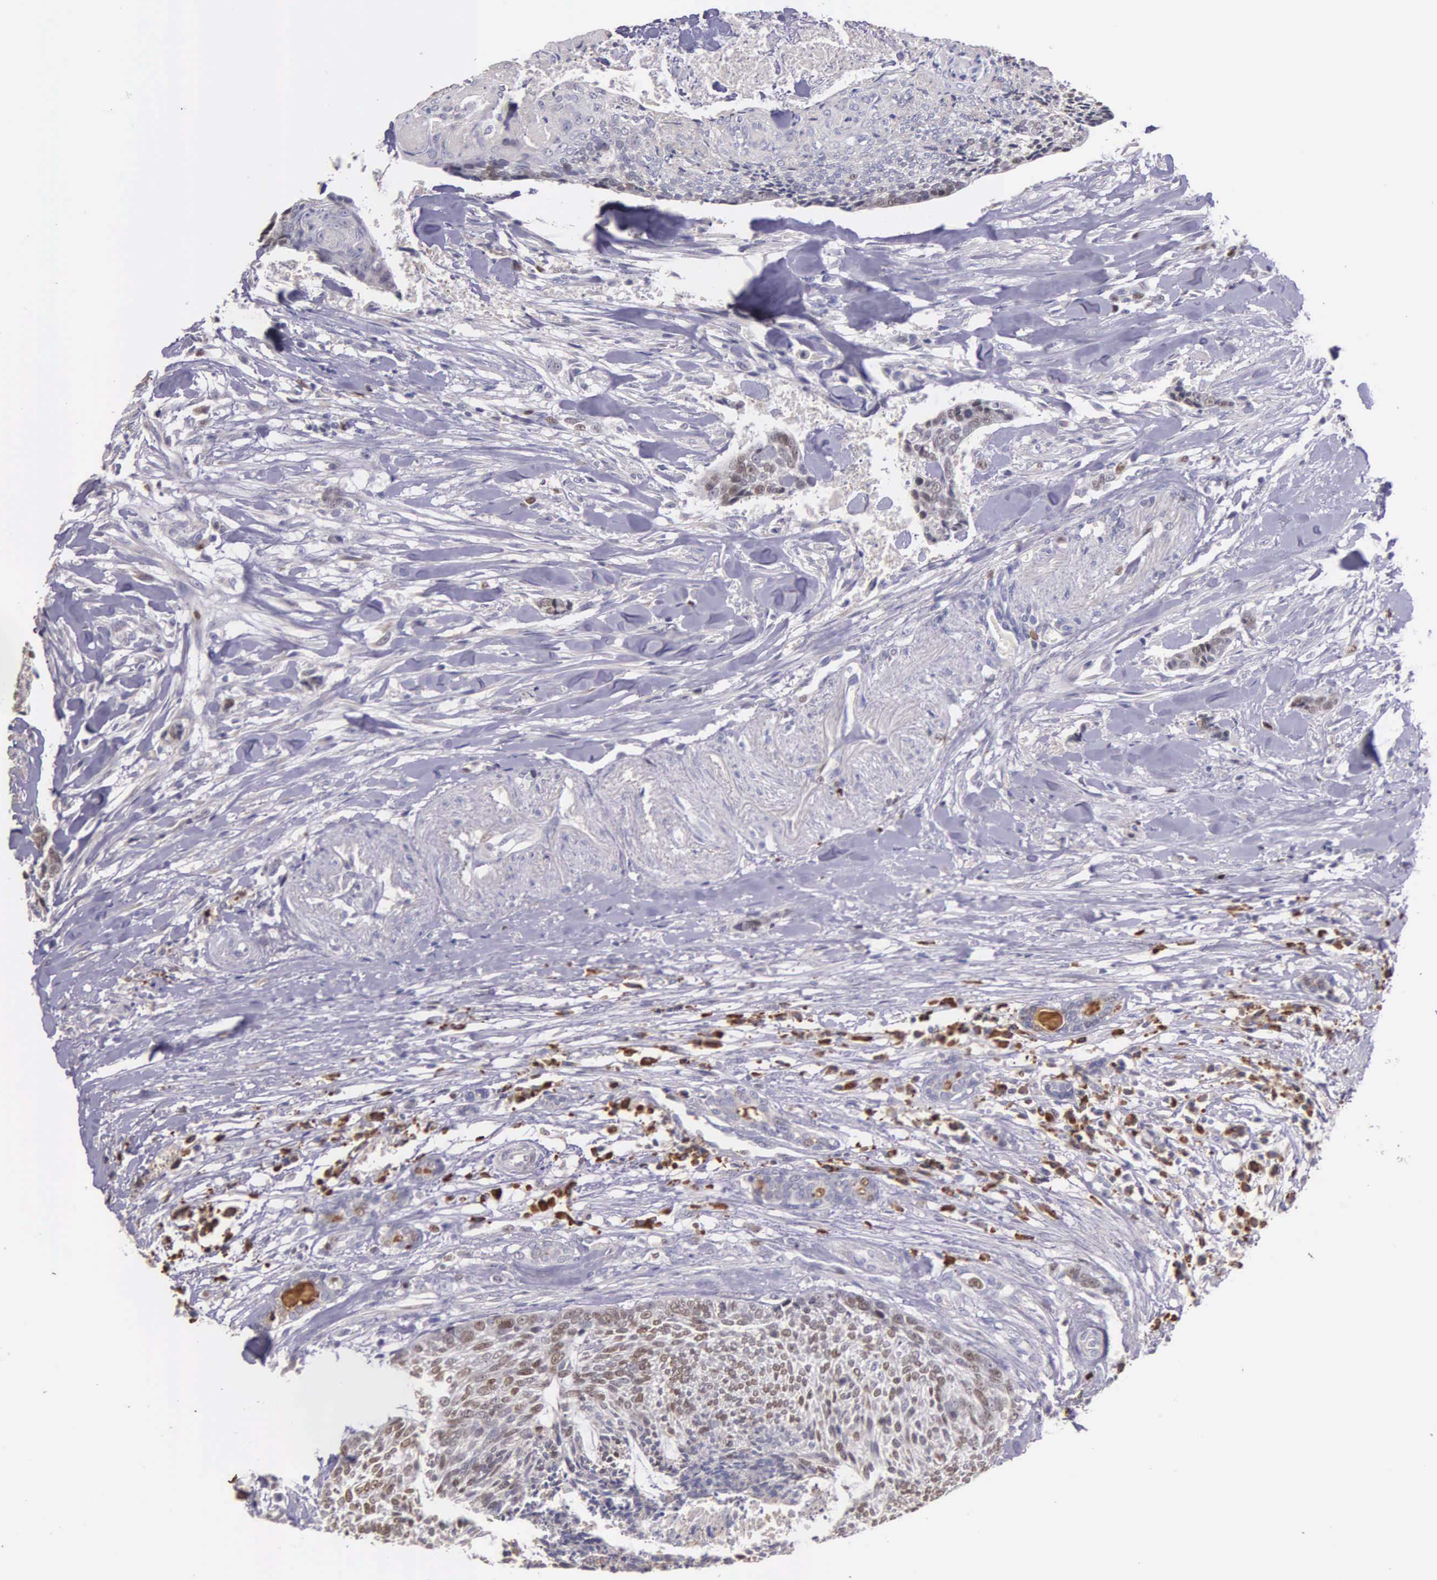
{"staining": {"intensity": "weak", "quantity": "25%-75%", "location": "nuclear"}, "tissue": "head and neck cancer", "cell_type": "Tumor cells", "image_type": "cancer", "snomed": [{"axis": "morphology", "description": "Squamous cell carcinoma, NOS"}, {"axis": "topography", "description": "Salivary gland"}, {"axis": "topography", "description": "Head-Neck"}], "caption": "Head and neck cancer was stained to show a protein in brown. There is low levels of weak nuclear staining in approximately 25%-75% of tumor cells.", "gene": "MCM5", "patient": {"sex": "male", "age": 70}}